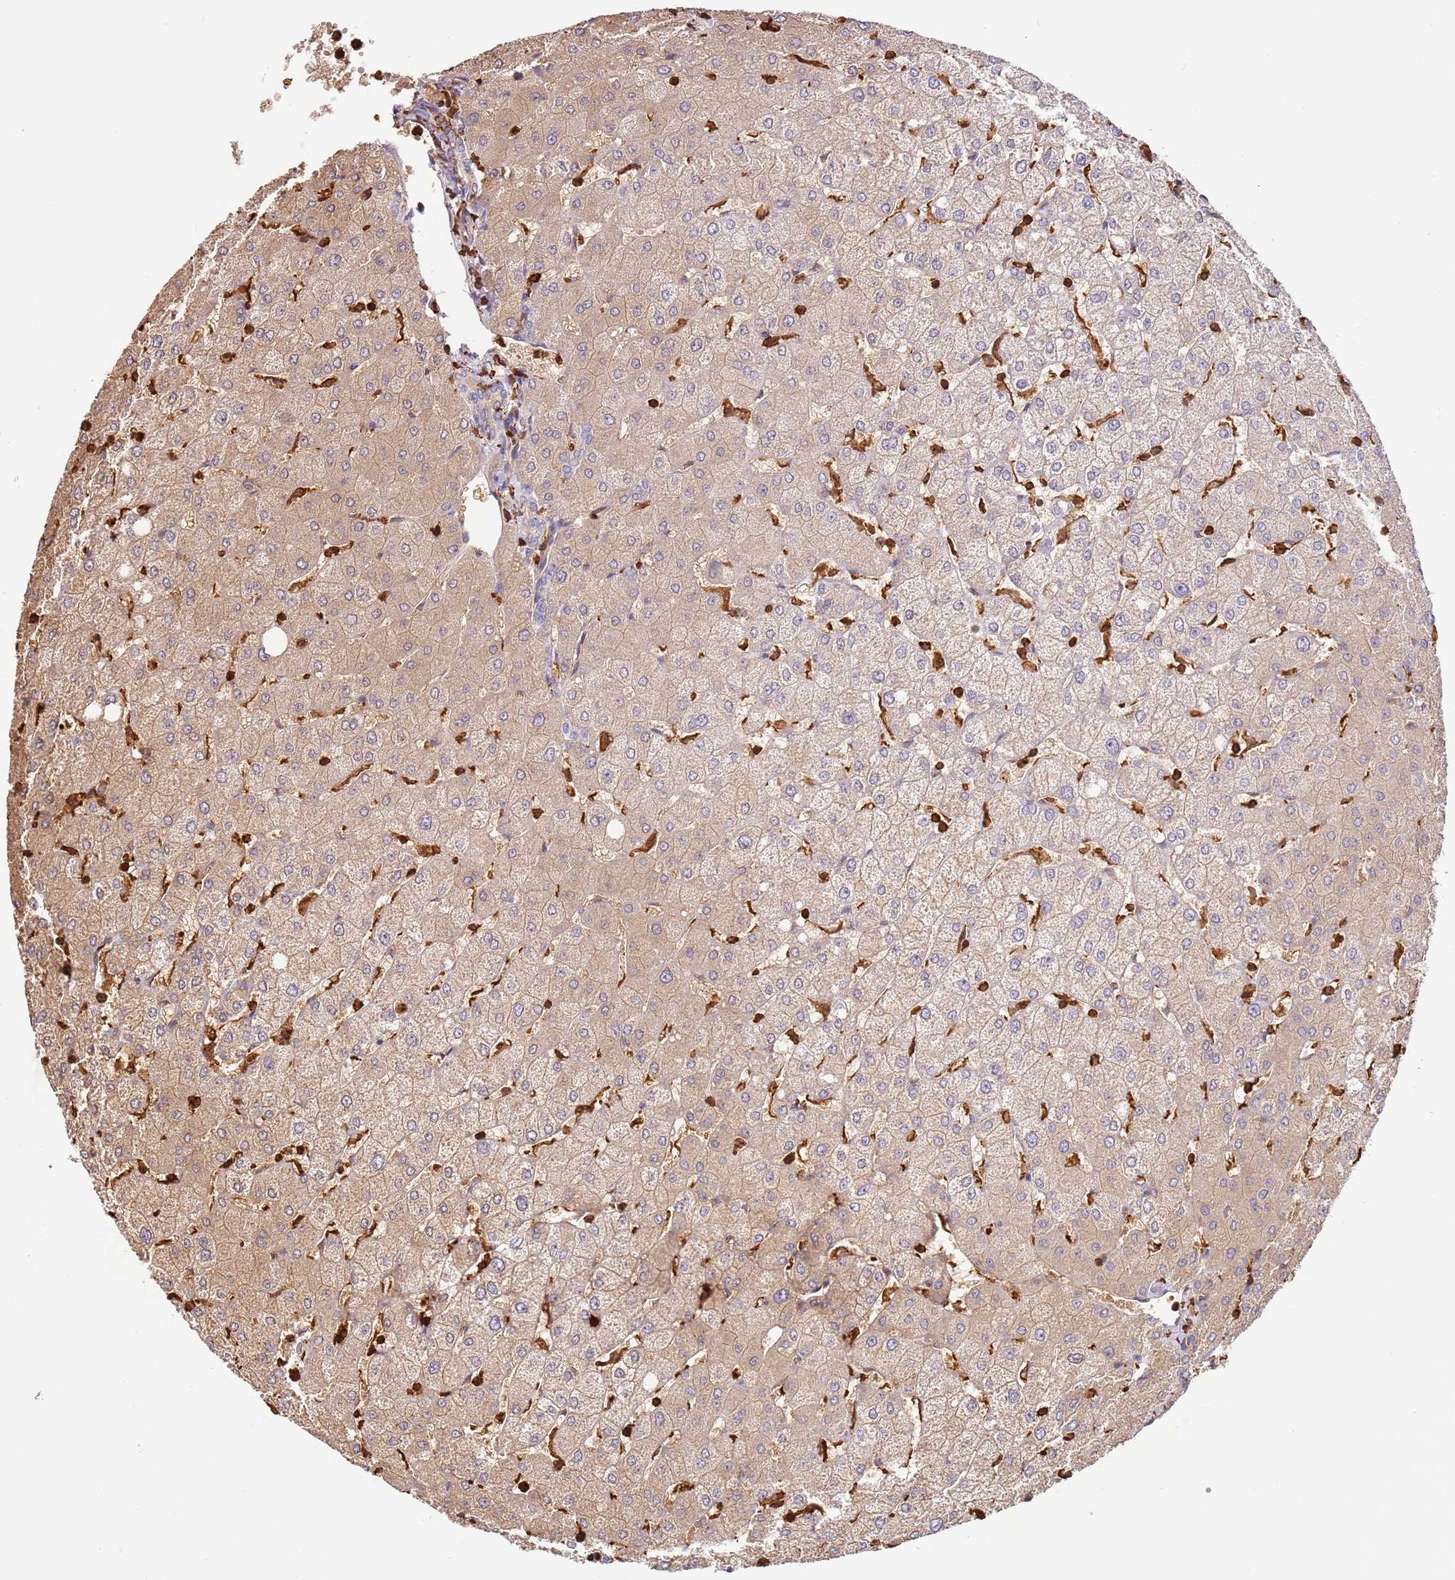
{"staining": {"intensity": "negative", "quantity": "none", "location": "none"}, "tissue": "liver", "cell_type": "Cholangiocytes", "image_type": "normal", "snomed": [{"axis": "morphology", "description": "Normal tissue, NOS"}, {"axis": "topography", "description": "Liver"}], "caption": "The image exhibits no significant positivity in cholangiocytes of liver.", "gene": "OR6P1", "patient": {"sex": "female", "age": 54}}